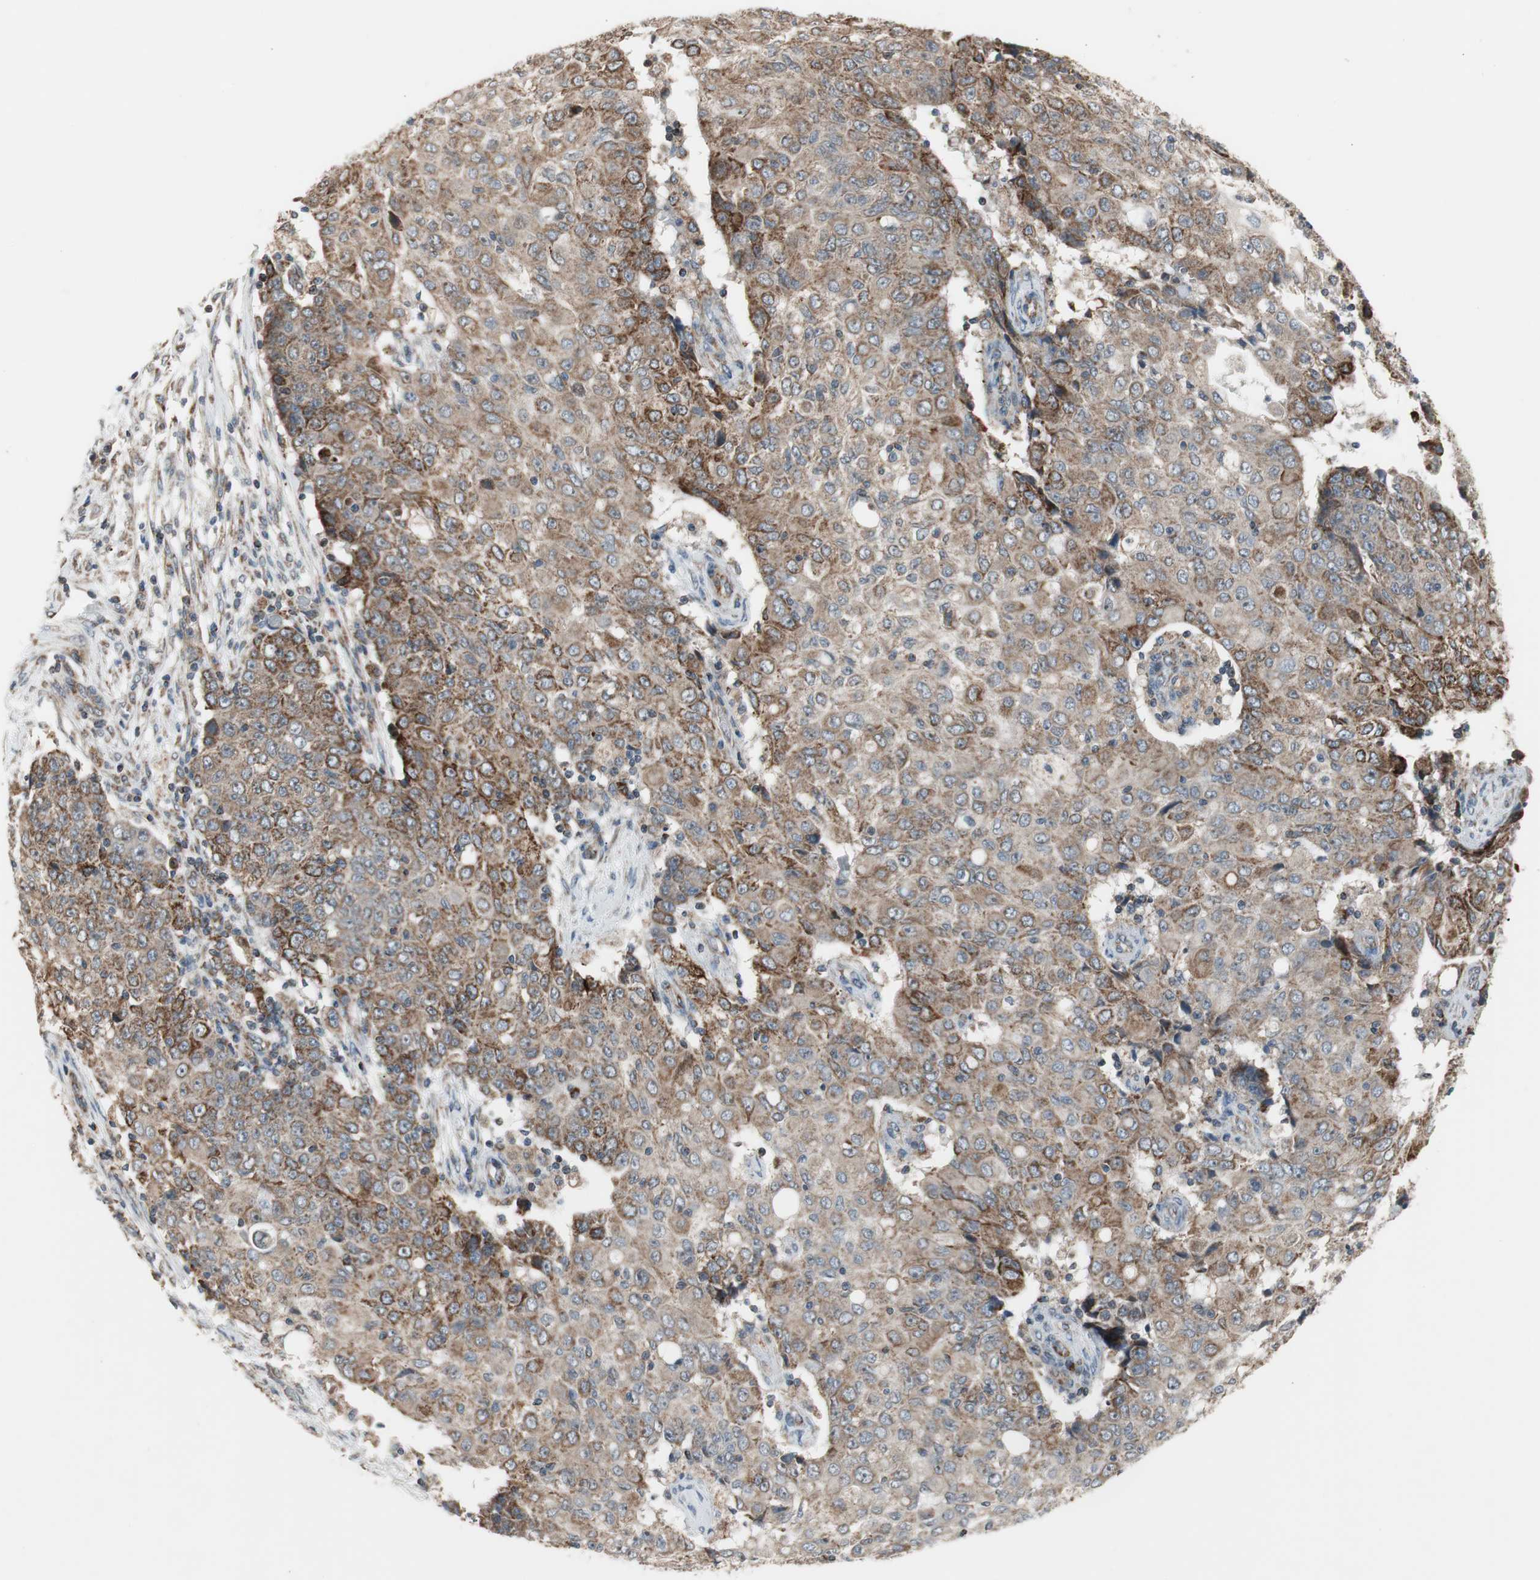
{"staining": {"intensity": "moderate", "quantity": ">75%", "location": "cytoplasmic/membranous"}, "tissue": "ovarian cancer", "cell_type": "Tumor cells", "image_type": "cancer", "snomed": [{"axis": "morphology", "description": "Carcinoma, endometroid"}, {"axis": "topography", "description": "Ovary"}], "caption": "Immunohistochemical staining of human endometroid carcinoma (ovarian) exhibits moderate cytoplasmic/membranous protein expression in about >75% of tumor cells.", "gene": "CPT1A", "patient": {"sex": "female", "age": 42}}